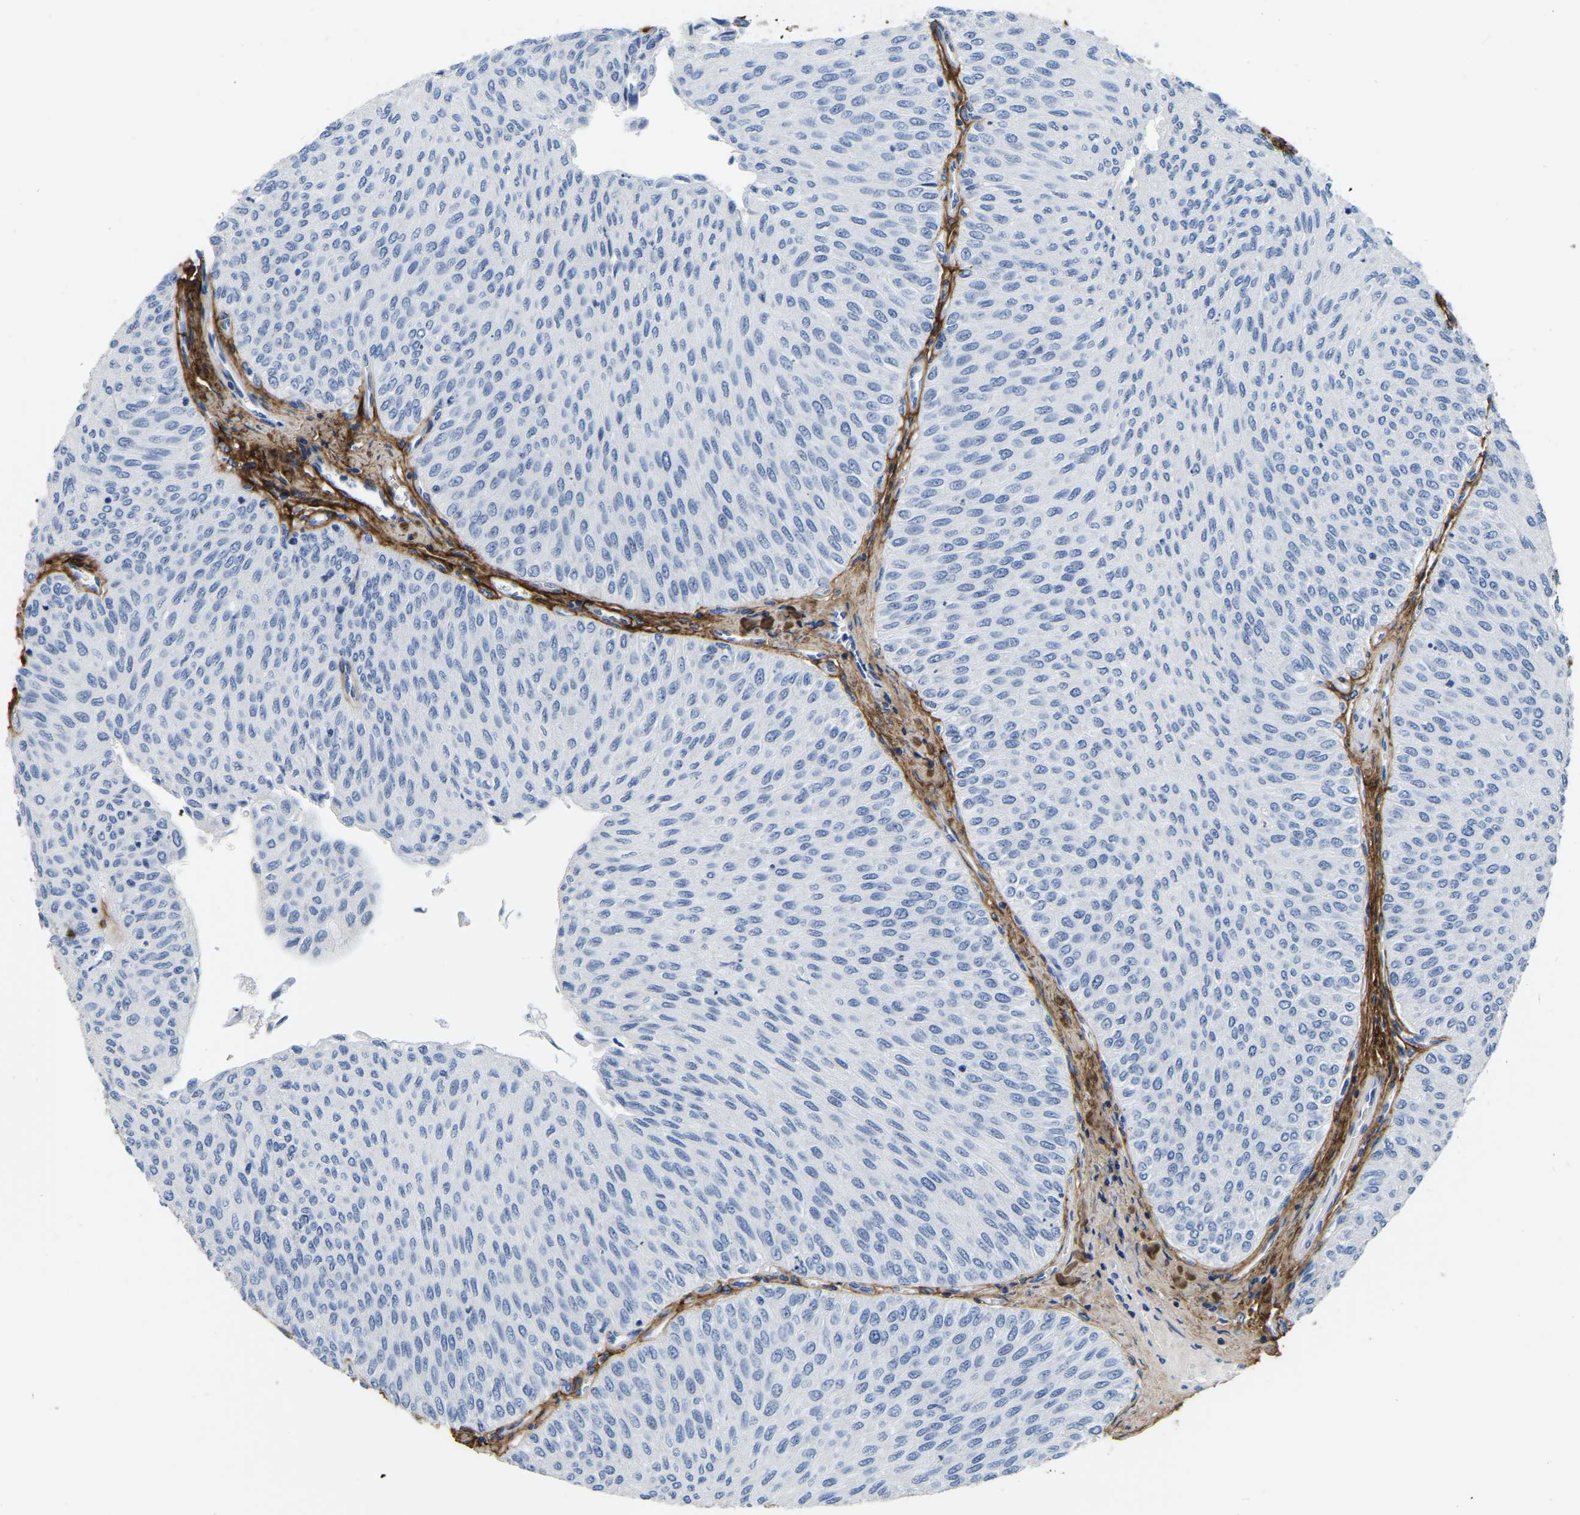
{"staining": {"intensity": "negative", "quantity": "none", "location": "none"}, "tissue": "urothelial cancer", "cell_type": "Tumor cells", "image_type": "cancer", "snomed": [{"axis": "morphology", "description": "Urothelial carcinoma, Low grade"}, {"axis": "topography", "description": "Urinary bladder"}], "caption": "DAB (3,3'-diaminobenzidine) immunohistochemical staining of human low-grade urothelial carcinoma exhibits no significant positivity in tumor cells.", "gene": "COL6A1", "patient": {"sex": "male", "age": 78}}